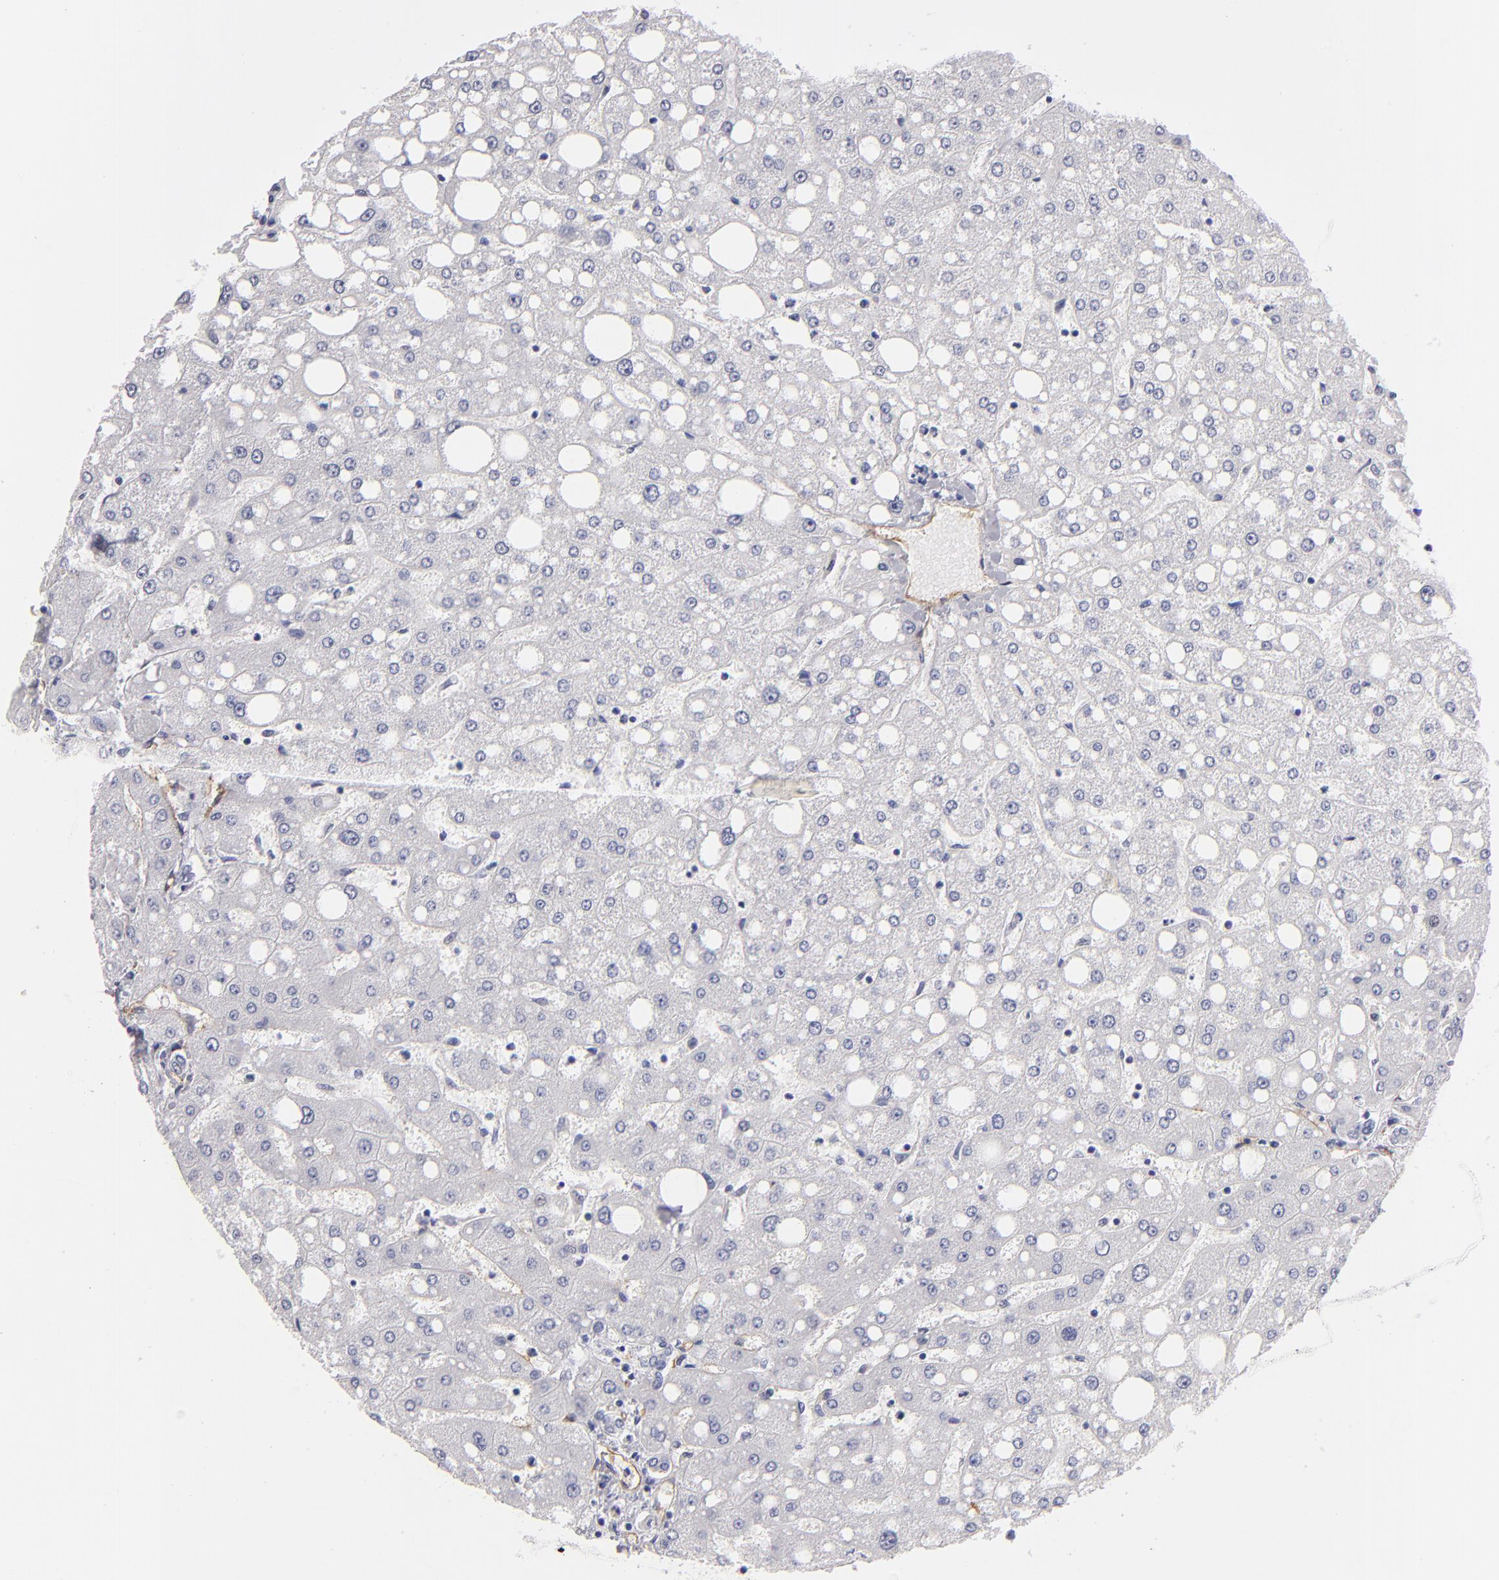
{"staining": {"intensity": "negative", "quantity": "none", "location": "none"}, "tissue": "liver", "cell_type": "Cholangiocytes", "image_type": "normal", "snomed": [{"axis": "morphology", "description": "Normal tissue, NOS"}, {"axis": "topography", "description": "Liver"}], "caption": "Immunohistochemistry photomicrograph of benign human liver stained for a protein (brown), which exhibits no staining in cholangiocytes.", "gene": "PLVAP", "patient": {"sex": "male", "age": 49}}